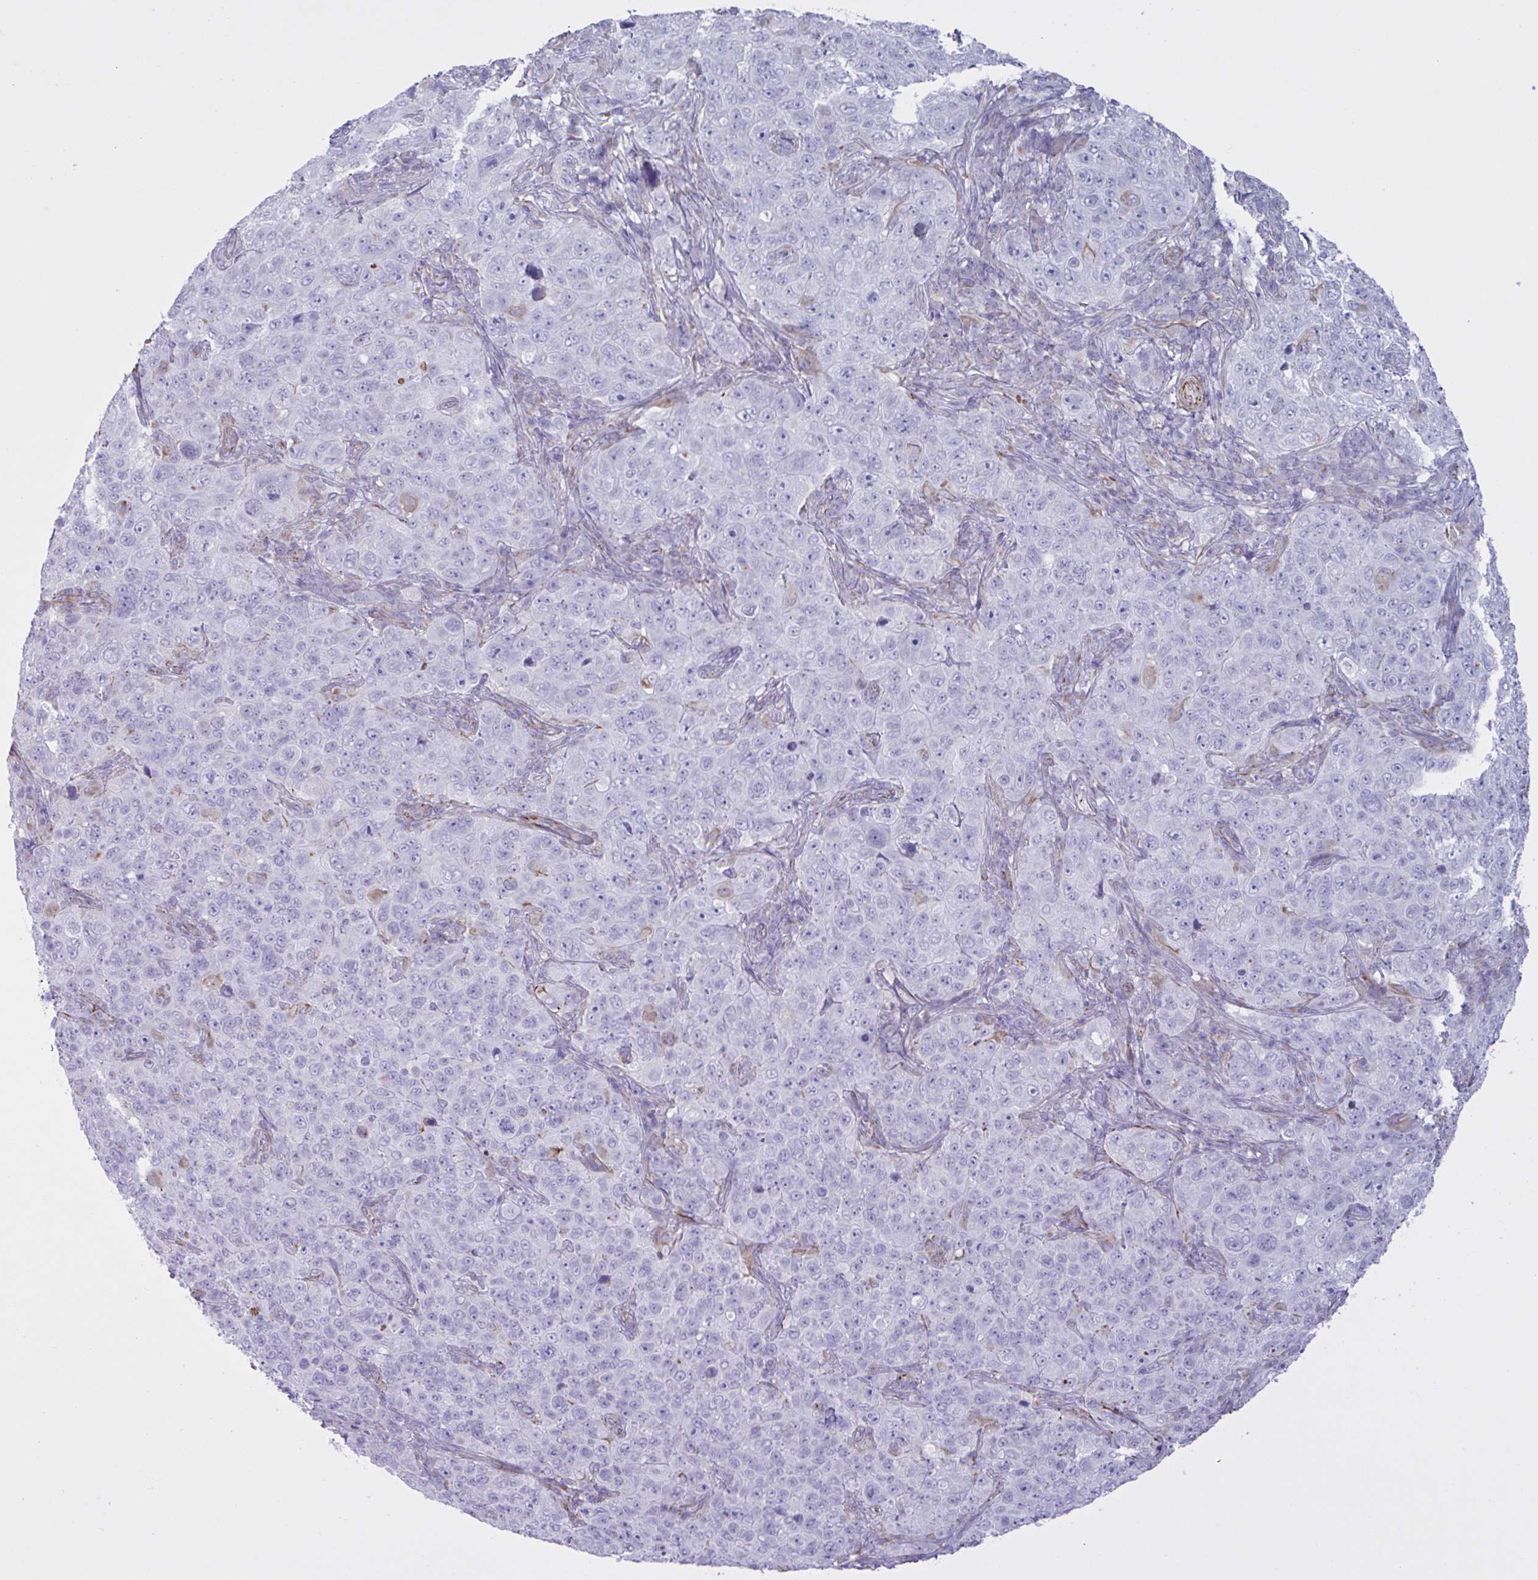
{"staining": {"intensity": "negative", "quantity": "none", "location": "none"}, "tissue": "pancreatic cancer", "cell_type": "Tumor cells", "image_type": "cancer", "snomed": [{"axis": "morphology", "description": "Adenocarcinoma, NOS"}, {"axis": "topography", "description": "Pancreas"}], "caption": "Immunohistochemistry (IHC) photomicrograph of neoplastic tissue: human pancreatic adenocarcinoma stained with DAB reveals no significant protein positivity in tumor cells.", "gene": "TMEM86B", "patient": {"sex": "male", "age": 68}}